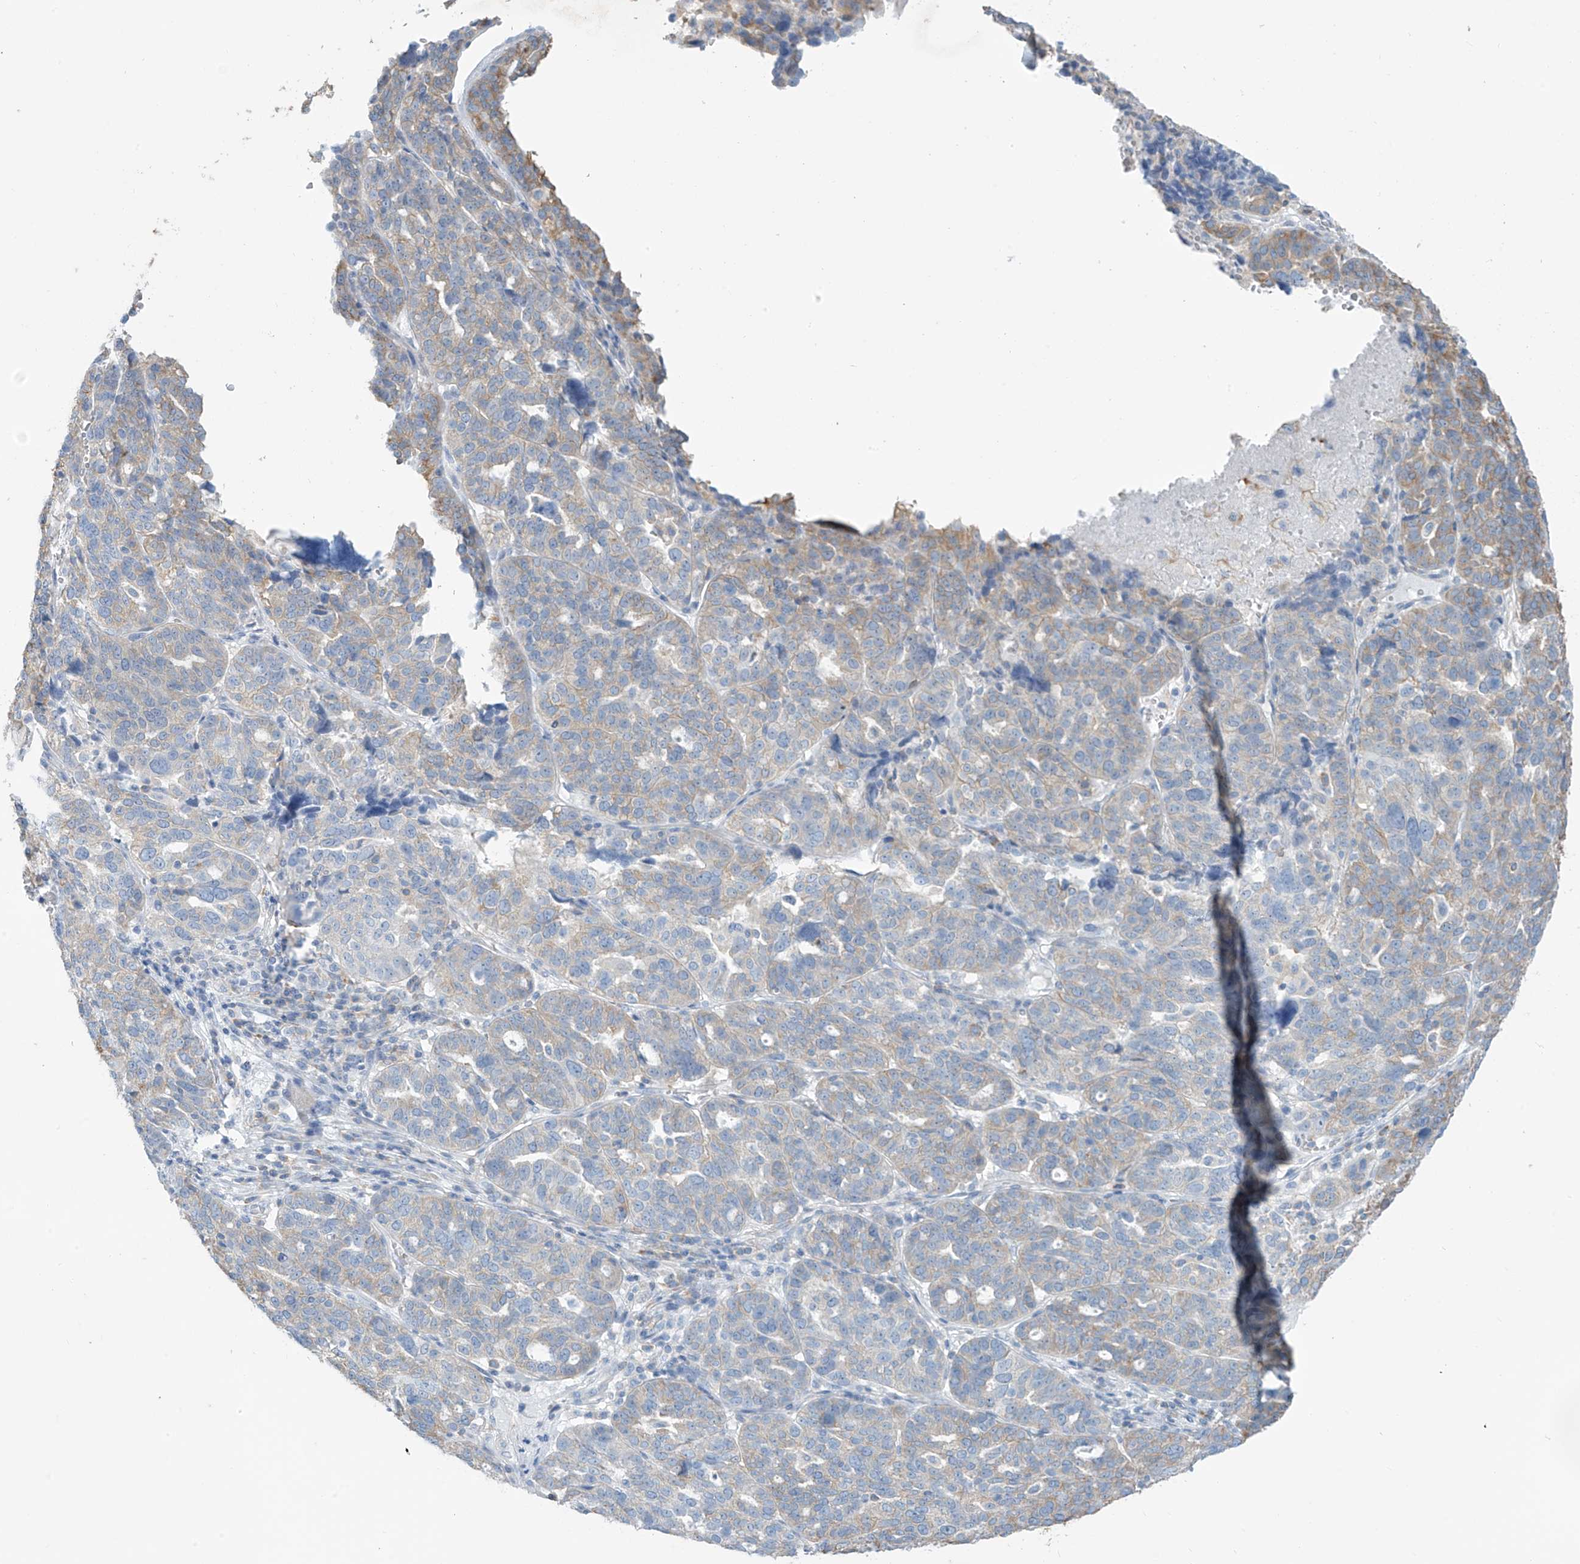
{"staining": {"intensity": "weak", "quantity": "<25%", "location": "cytoplasmic/membranous"}, "tissue": "ovarian cancer", "cell_type": "Tumor cells", "image_type": "cancer", "snomed": [{"axis": "morphology", "description": "Cystadenocarcinoma, serous, NOS"}, {"axis": "topography", "description": "Ovary"}], "caption": "Immunohistochemical staining of serous cystadenocarcinoma (ovarian) demonstrates no significant expression in tumor cells.", "gene": "ZNF846", "patient": {"sex": "female", "age": 59}}